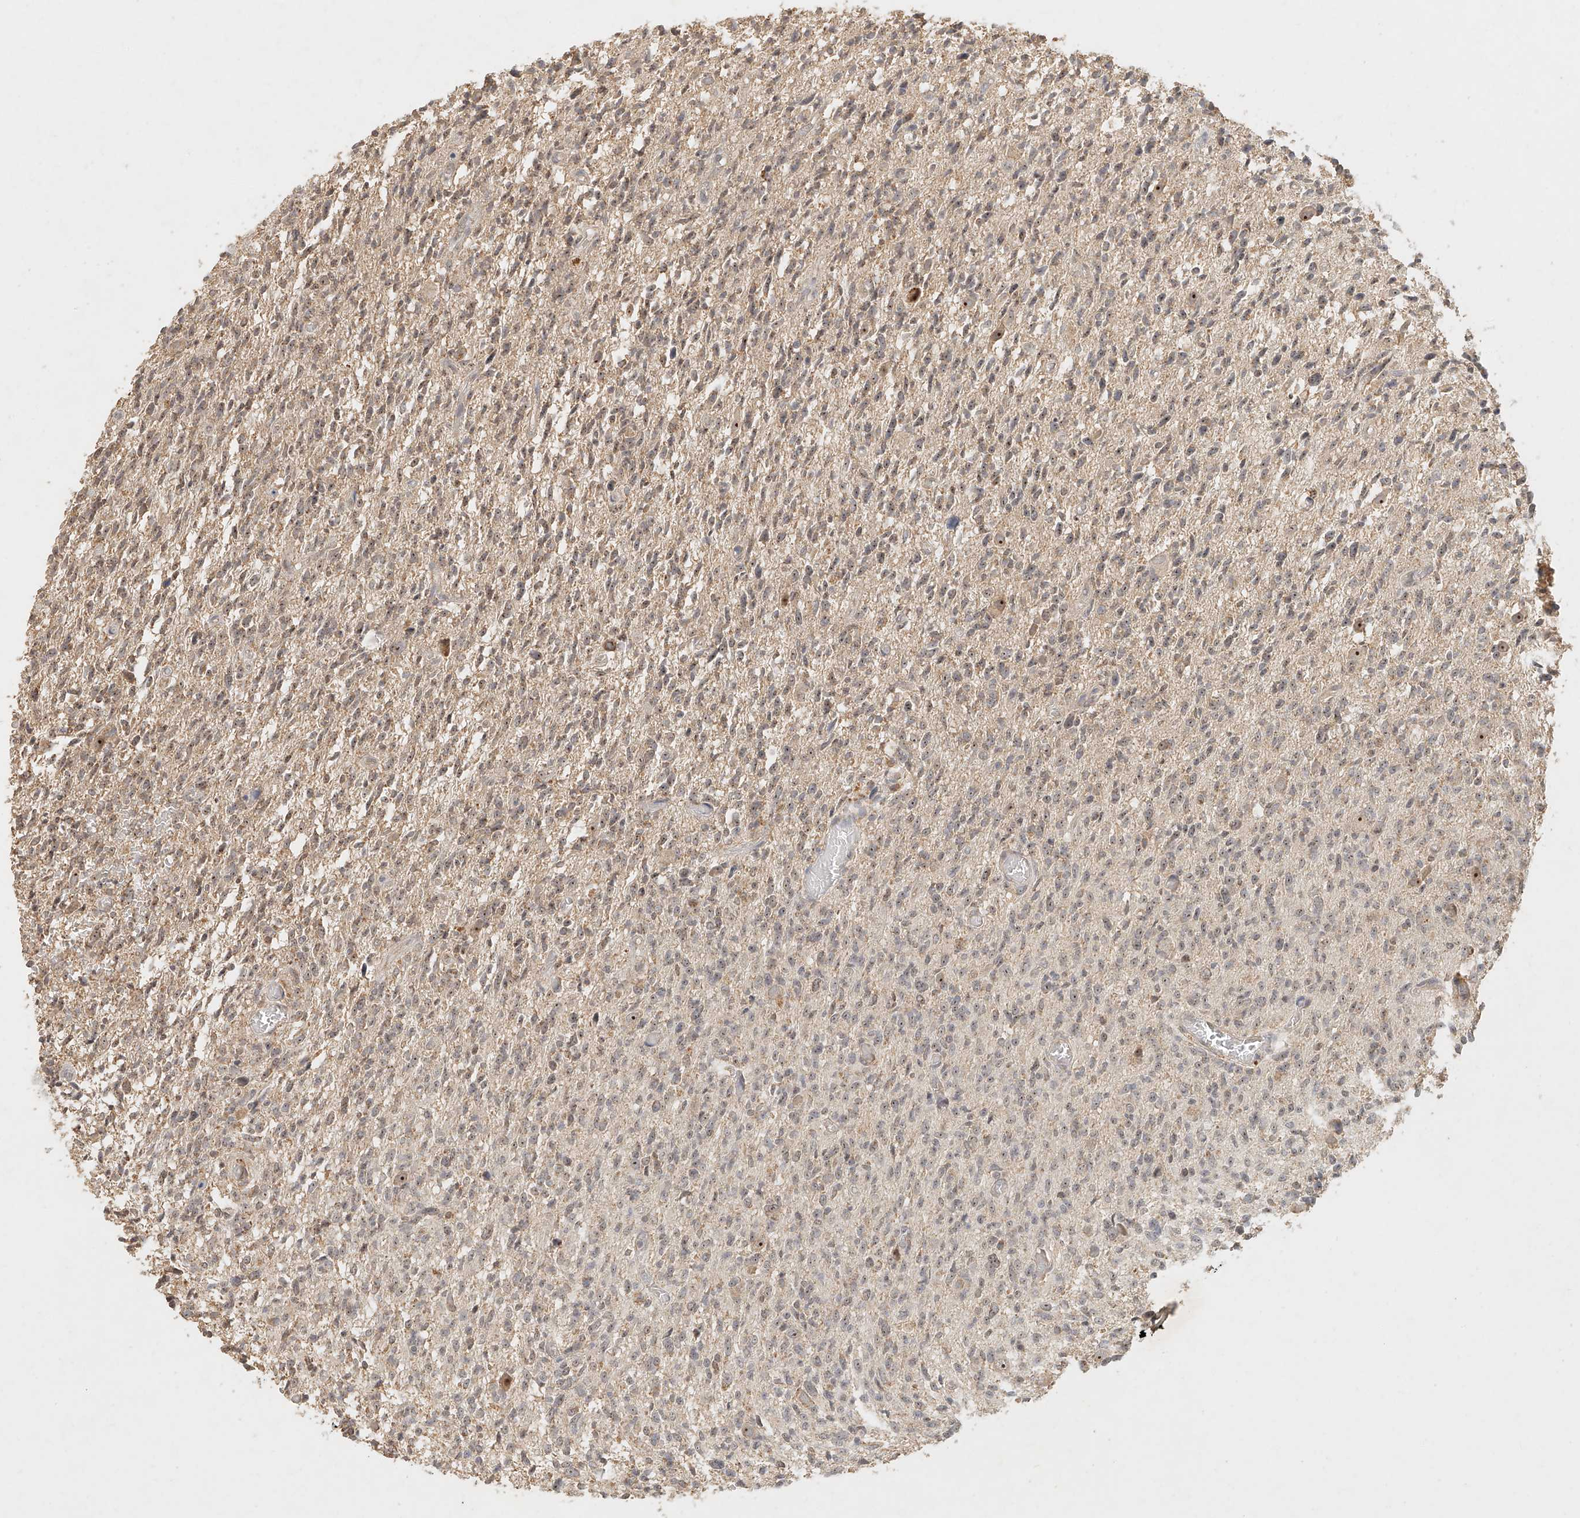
{"staining": {"intensity": "weak", "quantity": ">75%", "location": "cytoplasmic/membranous"}, "tissue": "glioma", "cell_type": "Tumor cells", "image_type": "cancer", "snomed": [{"axis": "morphology", "description": "Glioma, malignant, High grade"}, {"axis": "topography", "description": "Brain"}], "caption": "Immunohistochemistry (DAB (3,3'-diaminobenzidine)) staining of malignant glioma (high-grade) shows weak cytoplasmic/membranous protein staining in about >75% of tumor cells. Ihc stains the protein in brown and the nuclei are stained blue.", "gene": "CXorf58", "patient": {"sex": "female", "age": 57}}